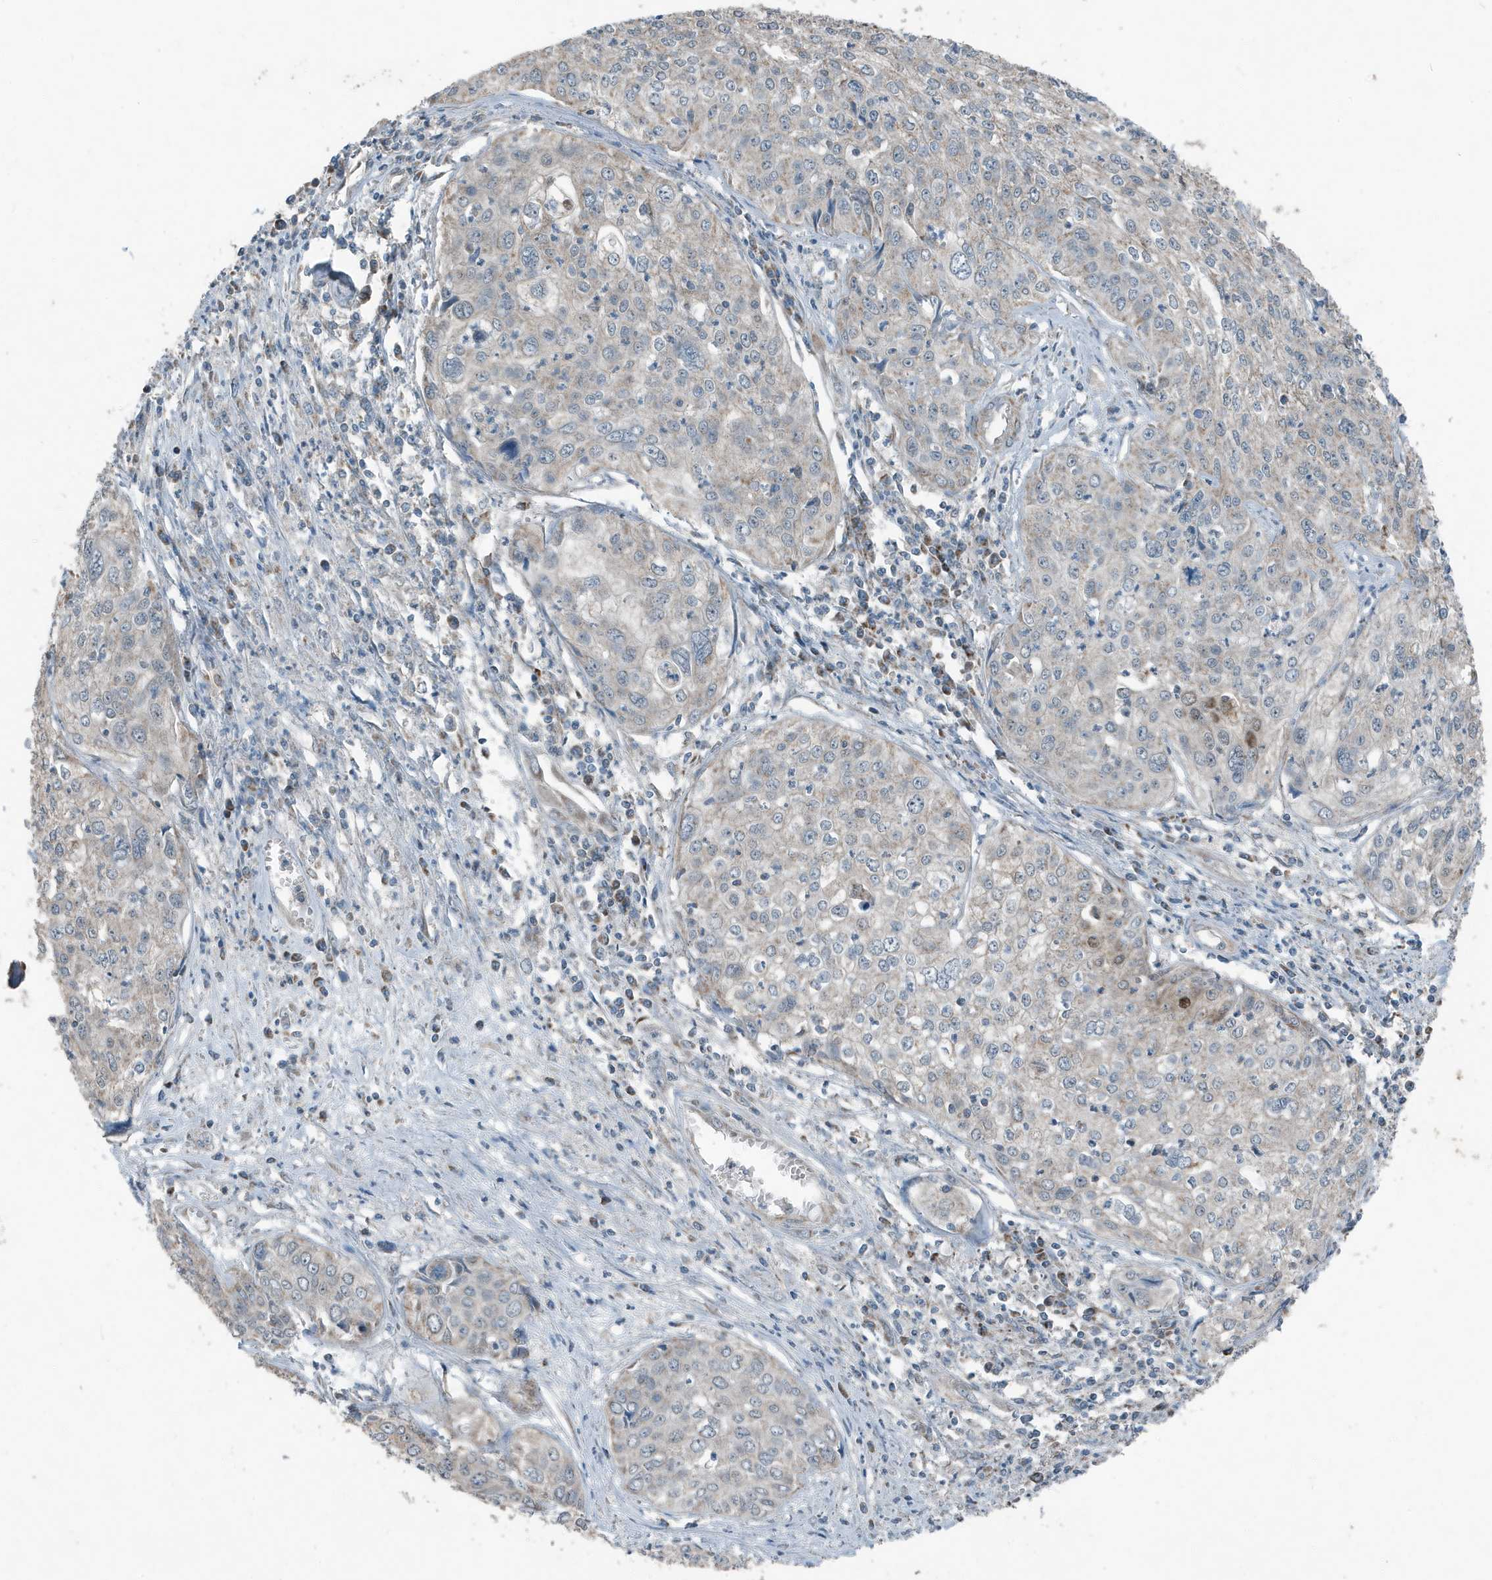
{"staining": {"intensity": "weak", "quantity": "<25%", "location": "cytoplasmic/membranous,nuclear"}, "tissue": "cervical cancer", "cell_type": "Tumor cells", "image_type": "cancer", "snomed": [{"axis": "morphology", "description": "Squamous cell carcinoma, NOS"}, {"axis": "topography", "description": "Cervix"}], "caption": "DAB immunohistochemical staining of human cervical cancer (squamous cell carcinoma) demonstrates no significant expression in tumor cells.", "gene": "MT-CYB", "patient": {"sex": "female", "age": 31}}